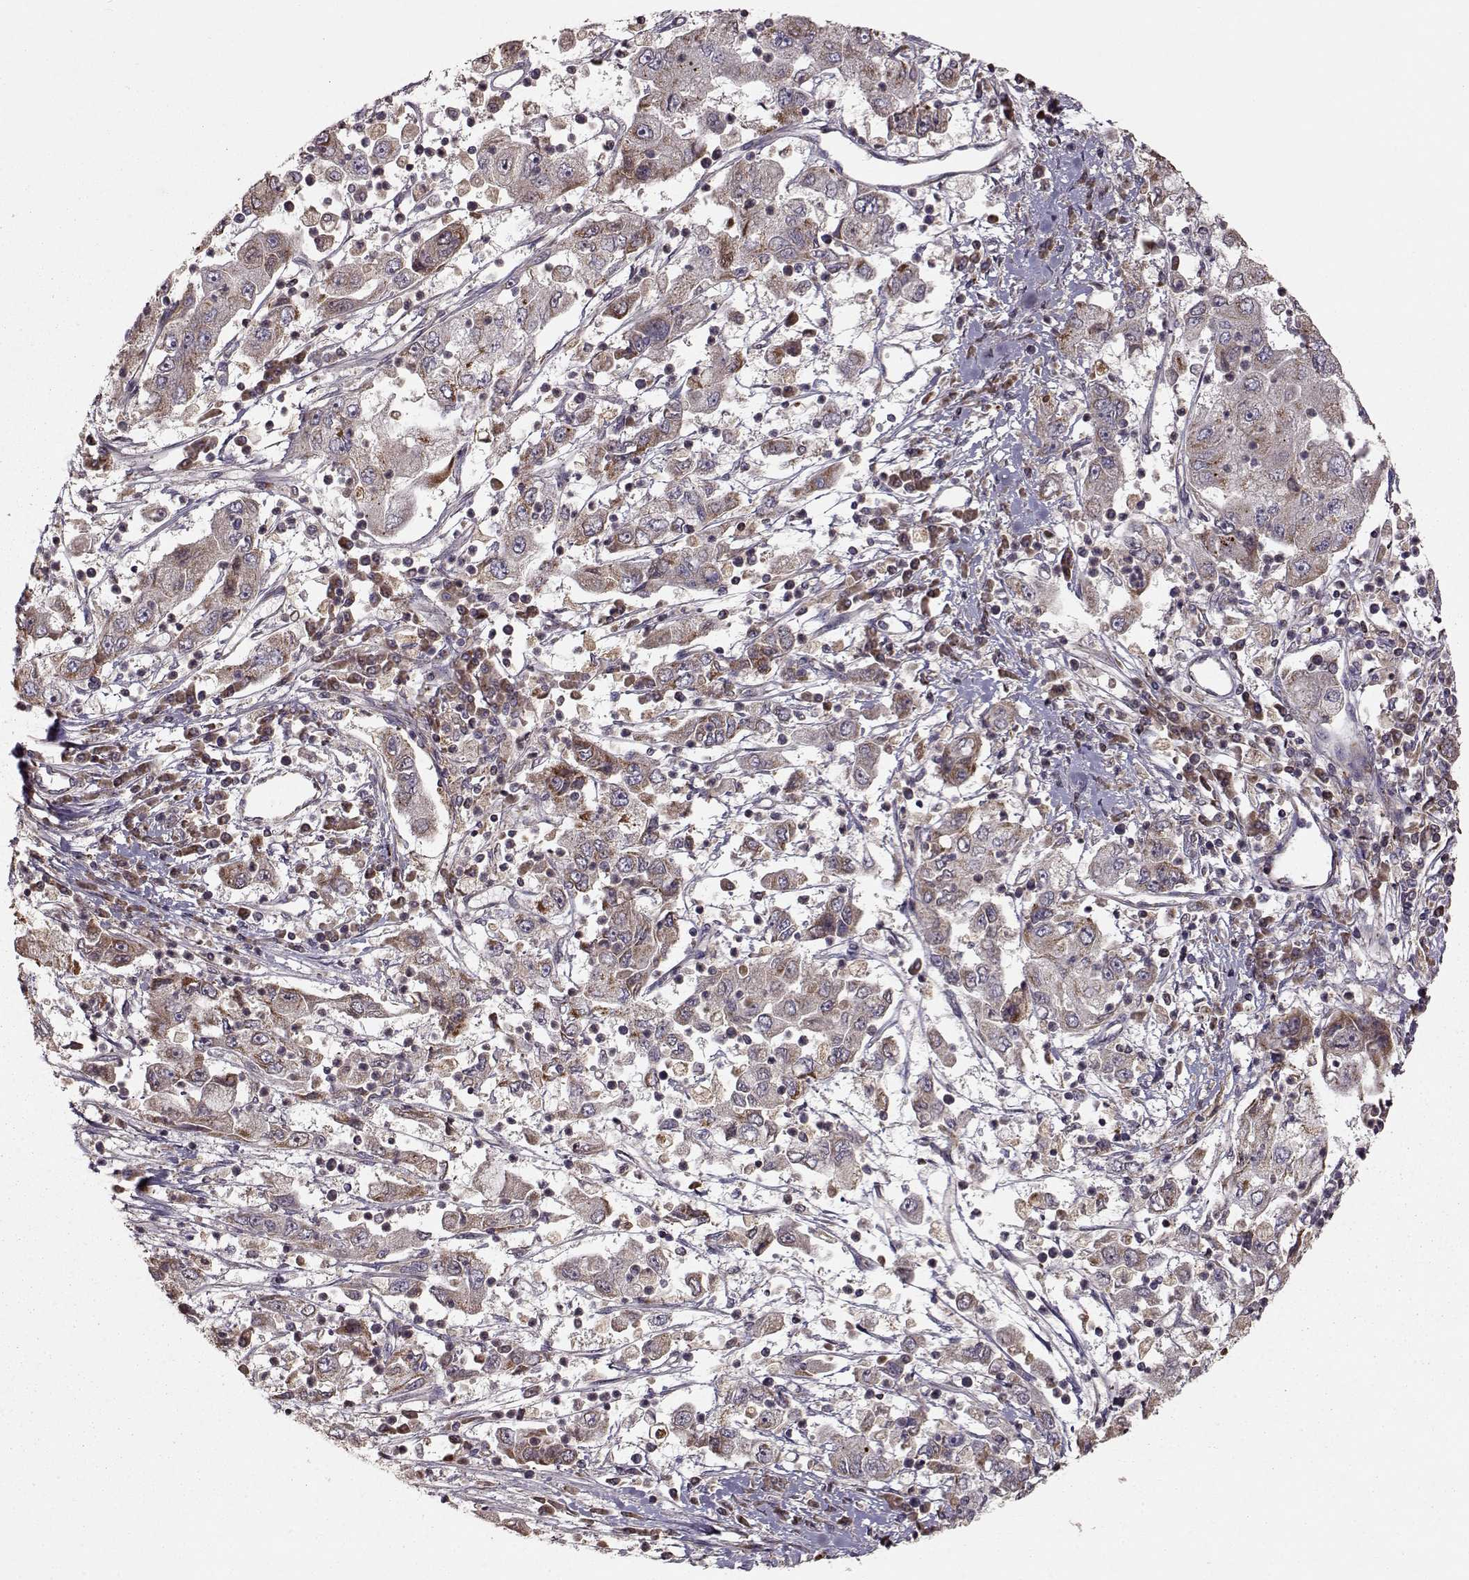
{"staining": {"intensity": "moderate", "quantity": ">75%", "location": "cytoplasmic/membranous"}, "tissue": "cervical cancer", "cell_type": "Tumor cells", "image_type": "cancer", "snomed": [{"axis": "morphology", "description": "Squamous cell carcinoma, NOS"}, {"axis": "topography", "description": "Cervix"}], "caption": "Moderate cytoplasmic/membranous positivity is seen in approximately >75% of tumor cells in cervical squamous cell carcinoma.", "gene": "CMTM3", "patient": {"sex": "female", "age": 36}}